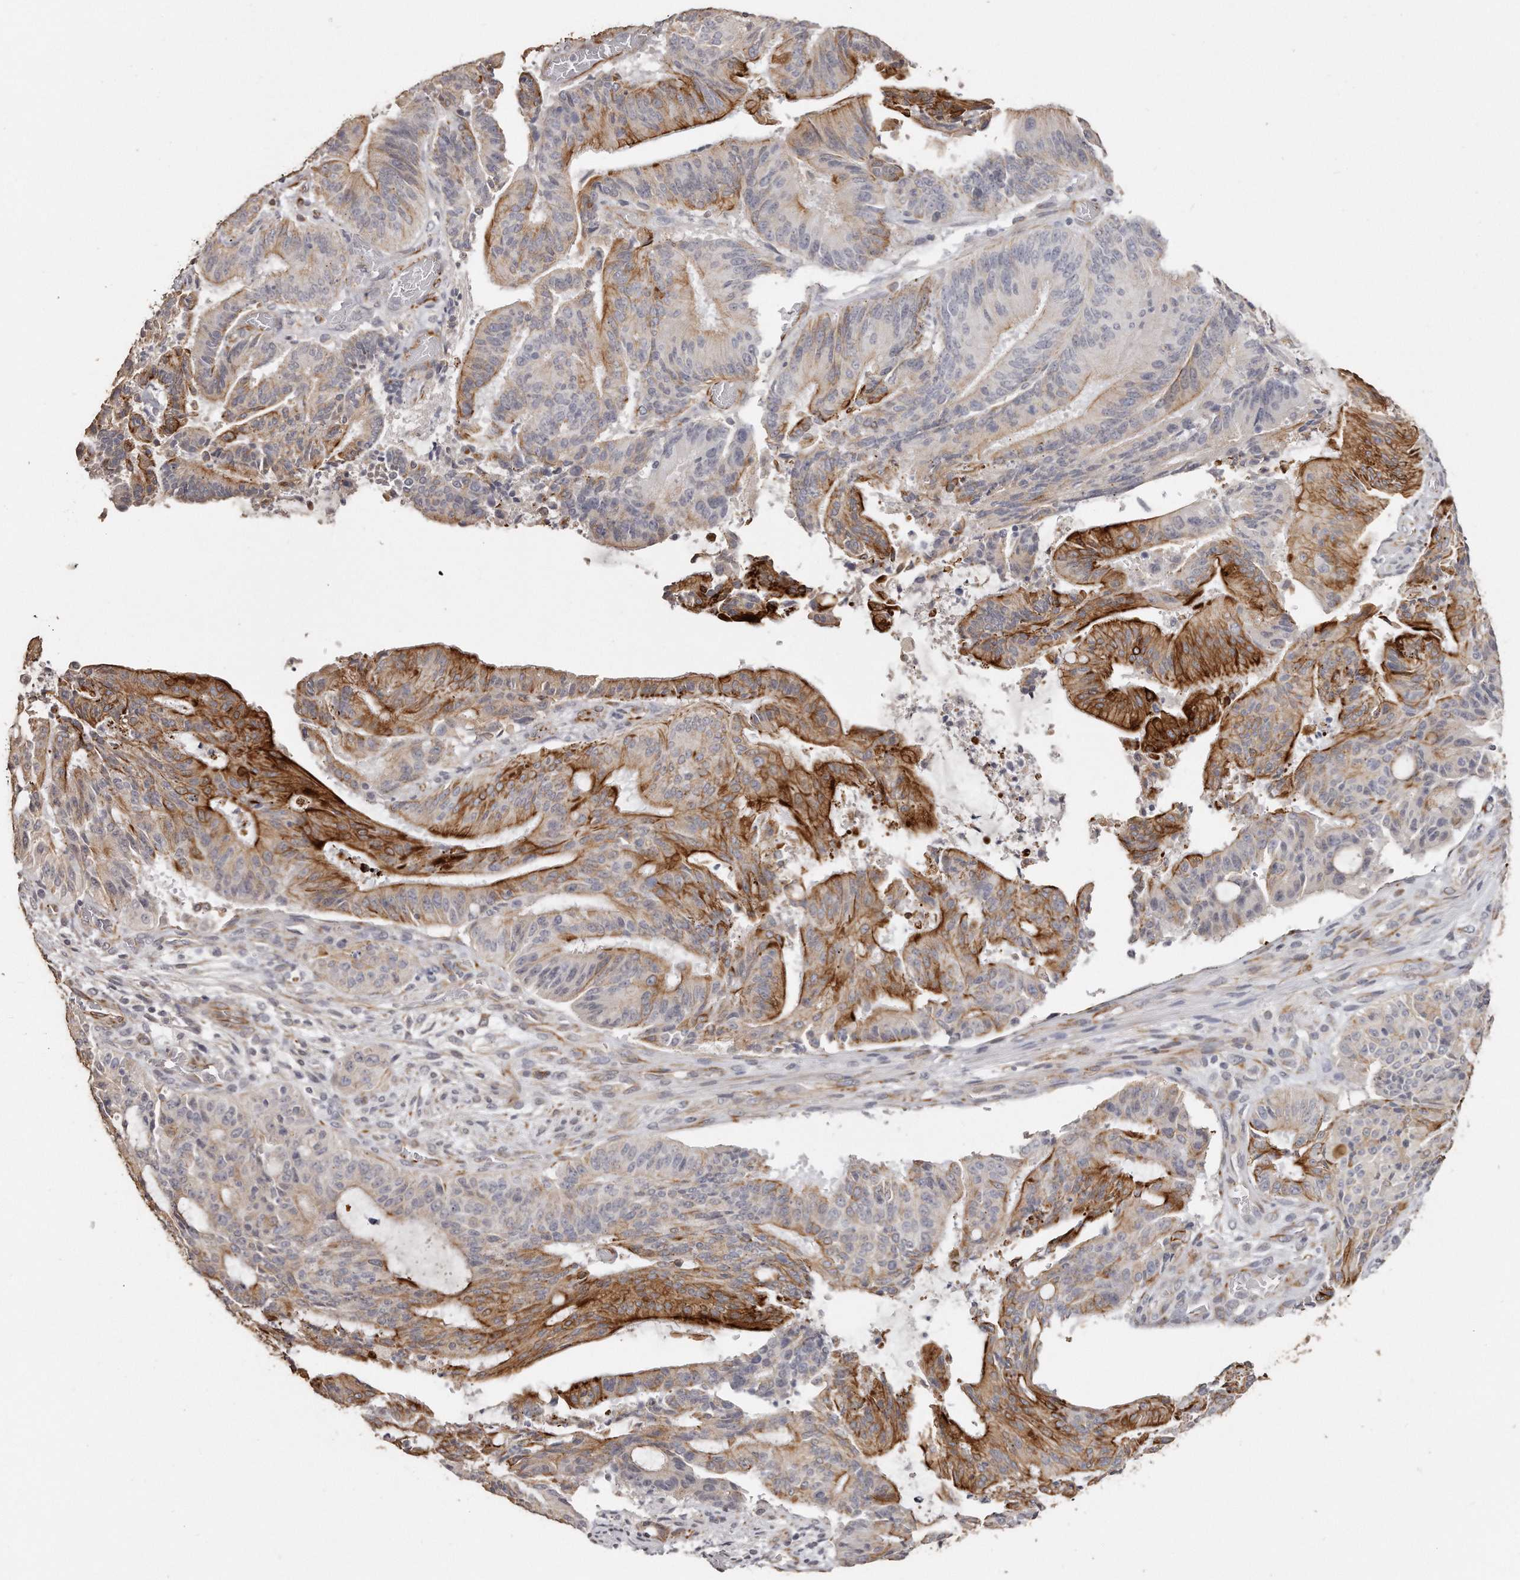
{"staining": {"intensity": "strong", "quantity": "25%-75%", "location": "cytoplasmic/membranous"}, "tissue": "liver cancer", "cell_type": "Tumor cells", "image_type": "cancer", "snomed": [{"axis": "morphology", "description": "Normal tissue, NOS"}, {"axis": "morphology", "description": "Cholangiocarcinoma"}, {"axis": "topography", "description": "Liver"}, {"axis": "topography", "description": "Peripheral nerve tissue"}], "caption": "A micrograph of liver cancer (cholangiocarcinoma) stained for a protein shows strong cytoplasmic/membranous brown staining in tumor cells.", "gene": "ZYG11A", "patient": {"sex": "female", "age": 73}}